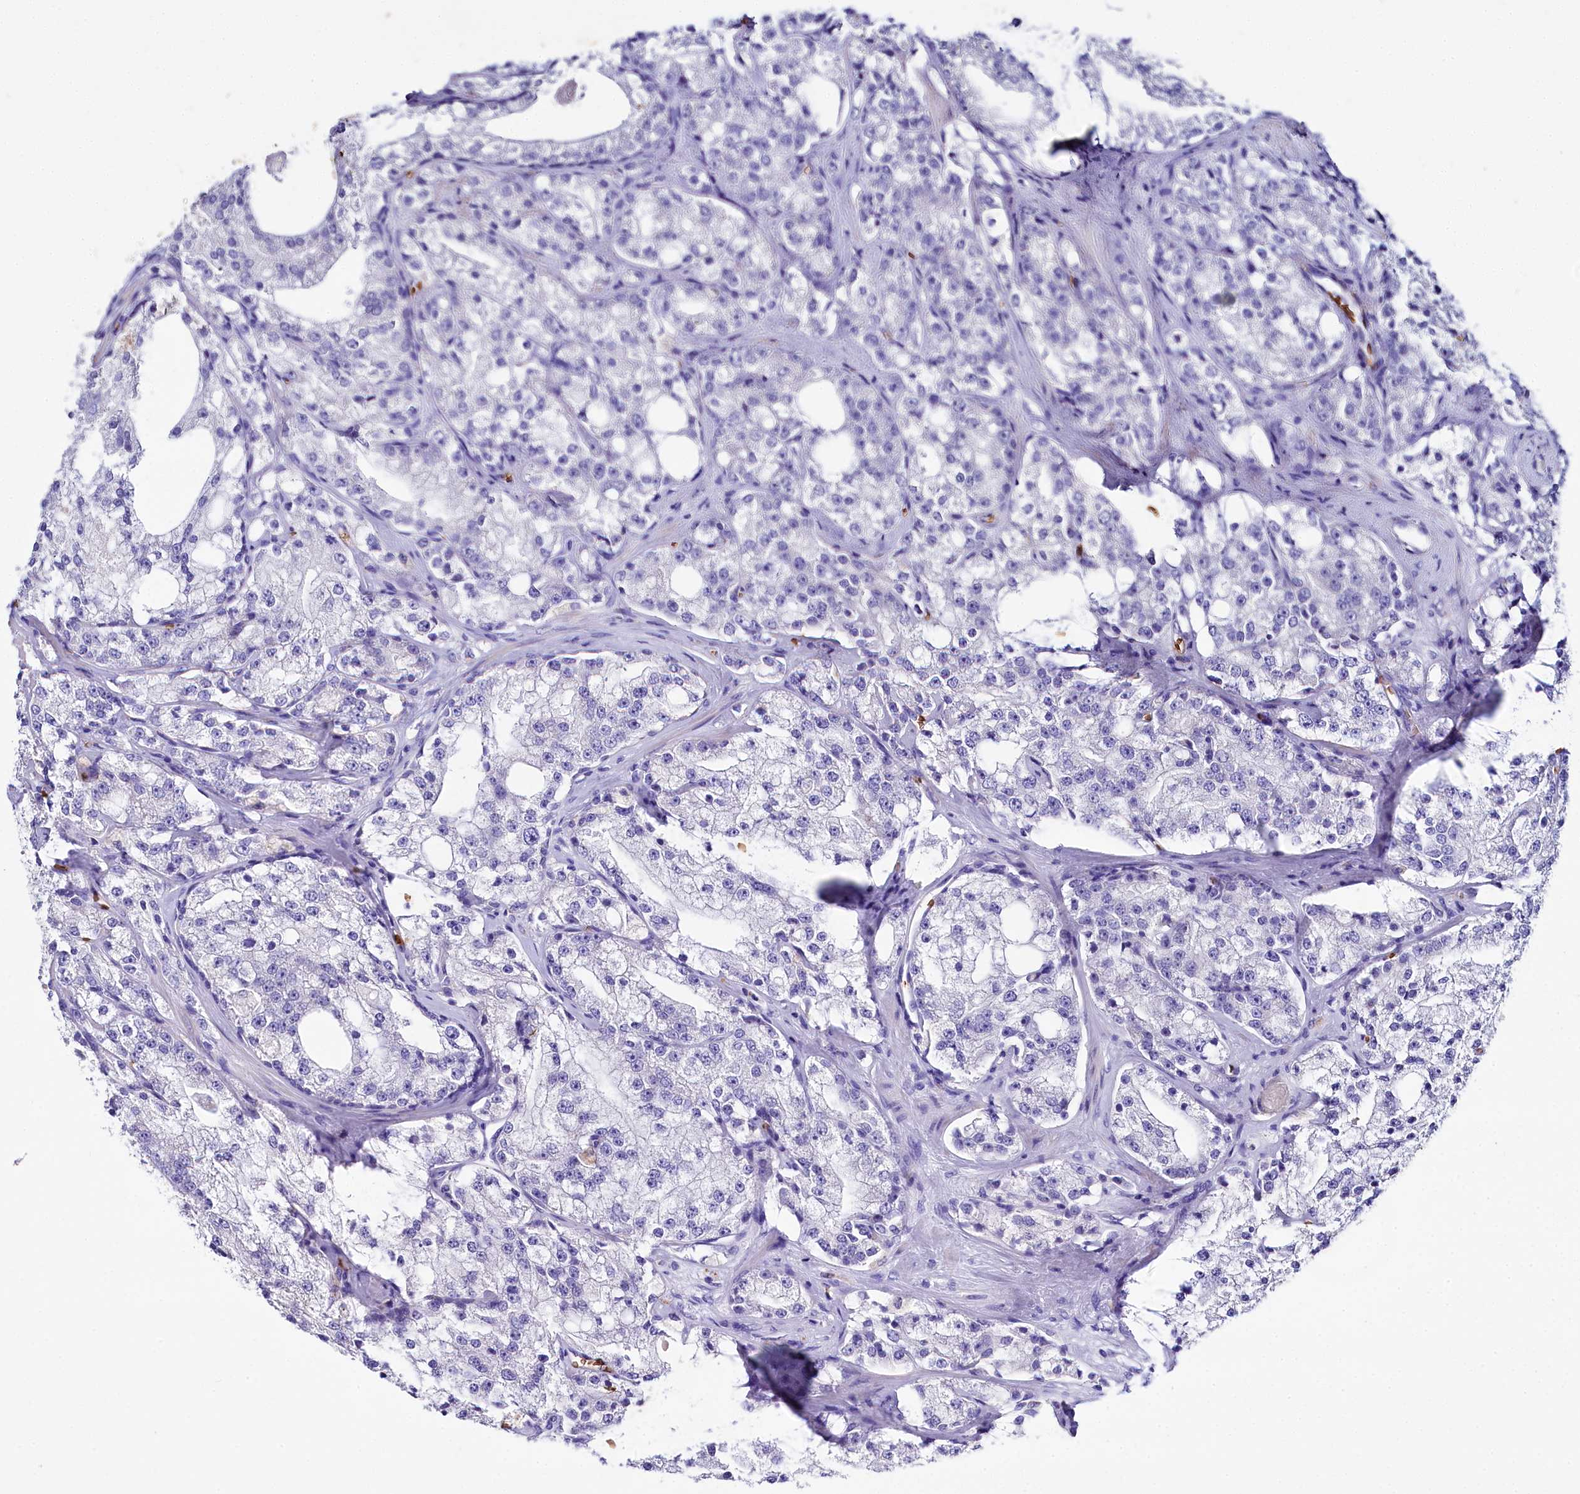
{"staining": {"intensity": "negative", "quantity": "none", "location": "none"}, "tissue": "prostate cancer", "cell_type": "Tumor cells", "image_type": "cancer", "snomed": [{"axis": "morphology", "description": "Adenocarcinoma, High grade"}, {"axis": "topography", "description": "Prostate"}], "caption": "Tumor cells are negative for protein expression in human prostate high-grade adenocarcinoma.", "gene": "RPUSD3", "patient": {"sex": "male", "age": 64}}